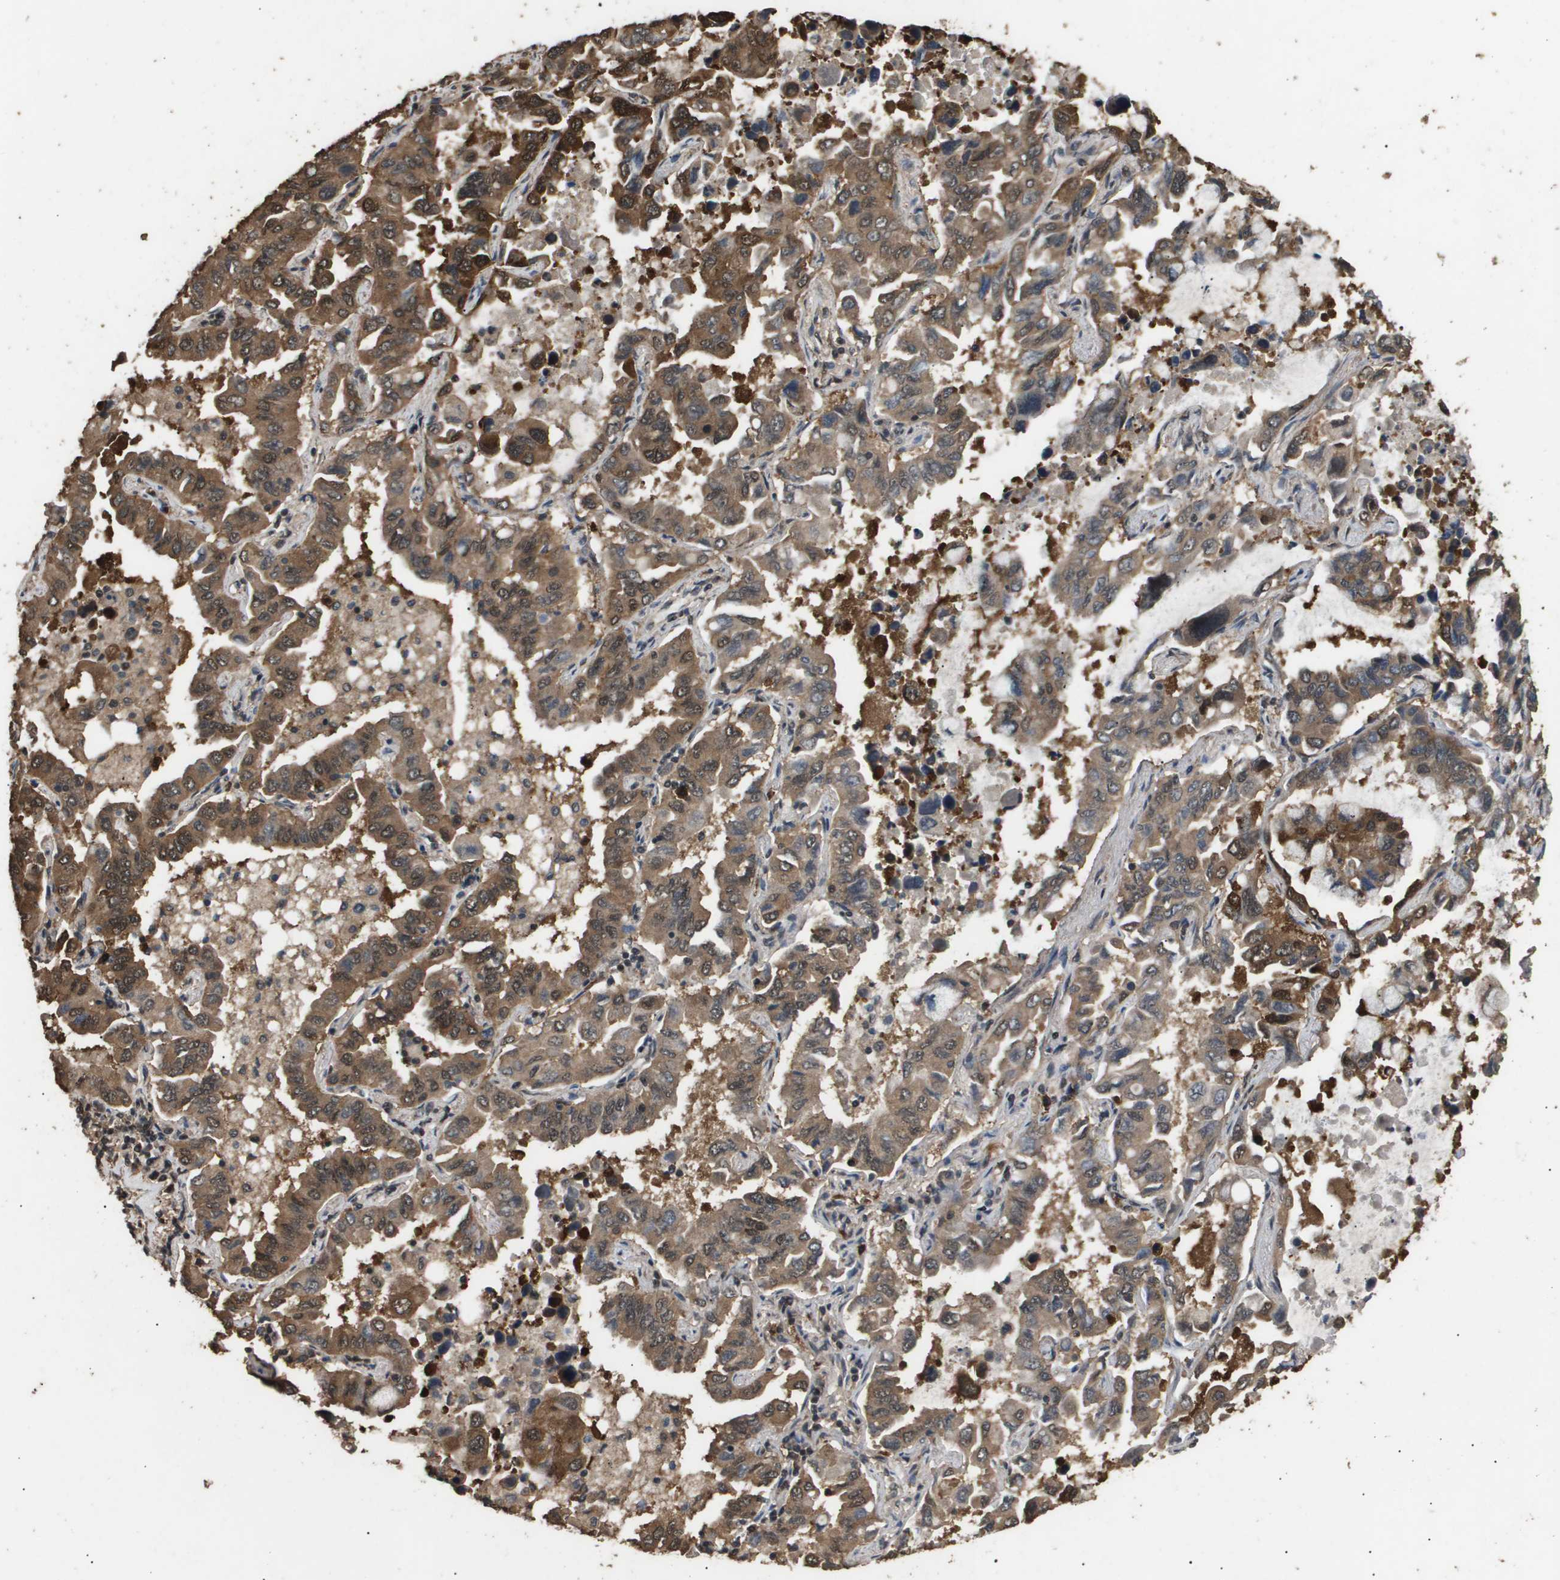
{"staining": {"intensity": "moderate", "quantity": ">75%", "location": "cytoplasmic/membranous,nuclear"}, "tissue": "lung cancer", "cell_type": "Tumor cells", "image_type": "cancer", "snomed": [{"axis": "morphology", "description": "Adenocarcinoma, NOS"}, {"axis": "topography", "description": "Lung"}], "caption": "Protein staining shows moderate cytoplasmic/membranous and nuclear positivity in about >75% of tumor cells in lung cancer (adenocarcinoma).", "gene": "ING1", "patient": {"sex": "male", "age": 64}}